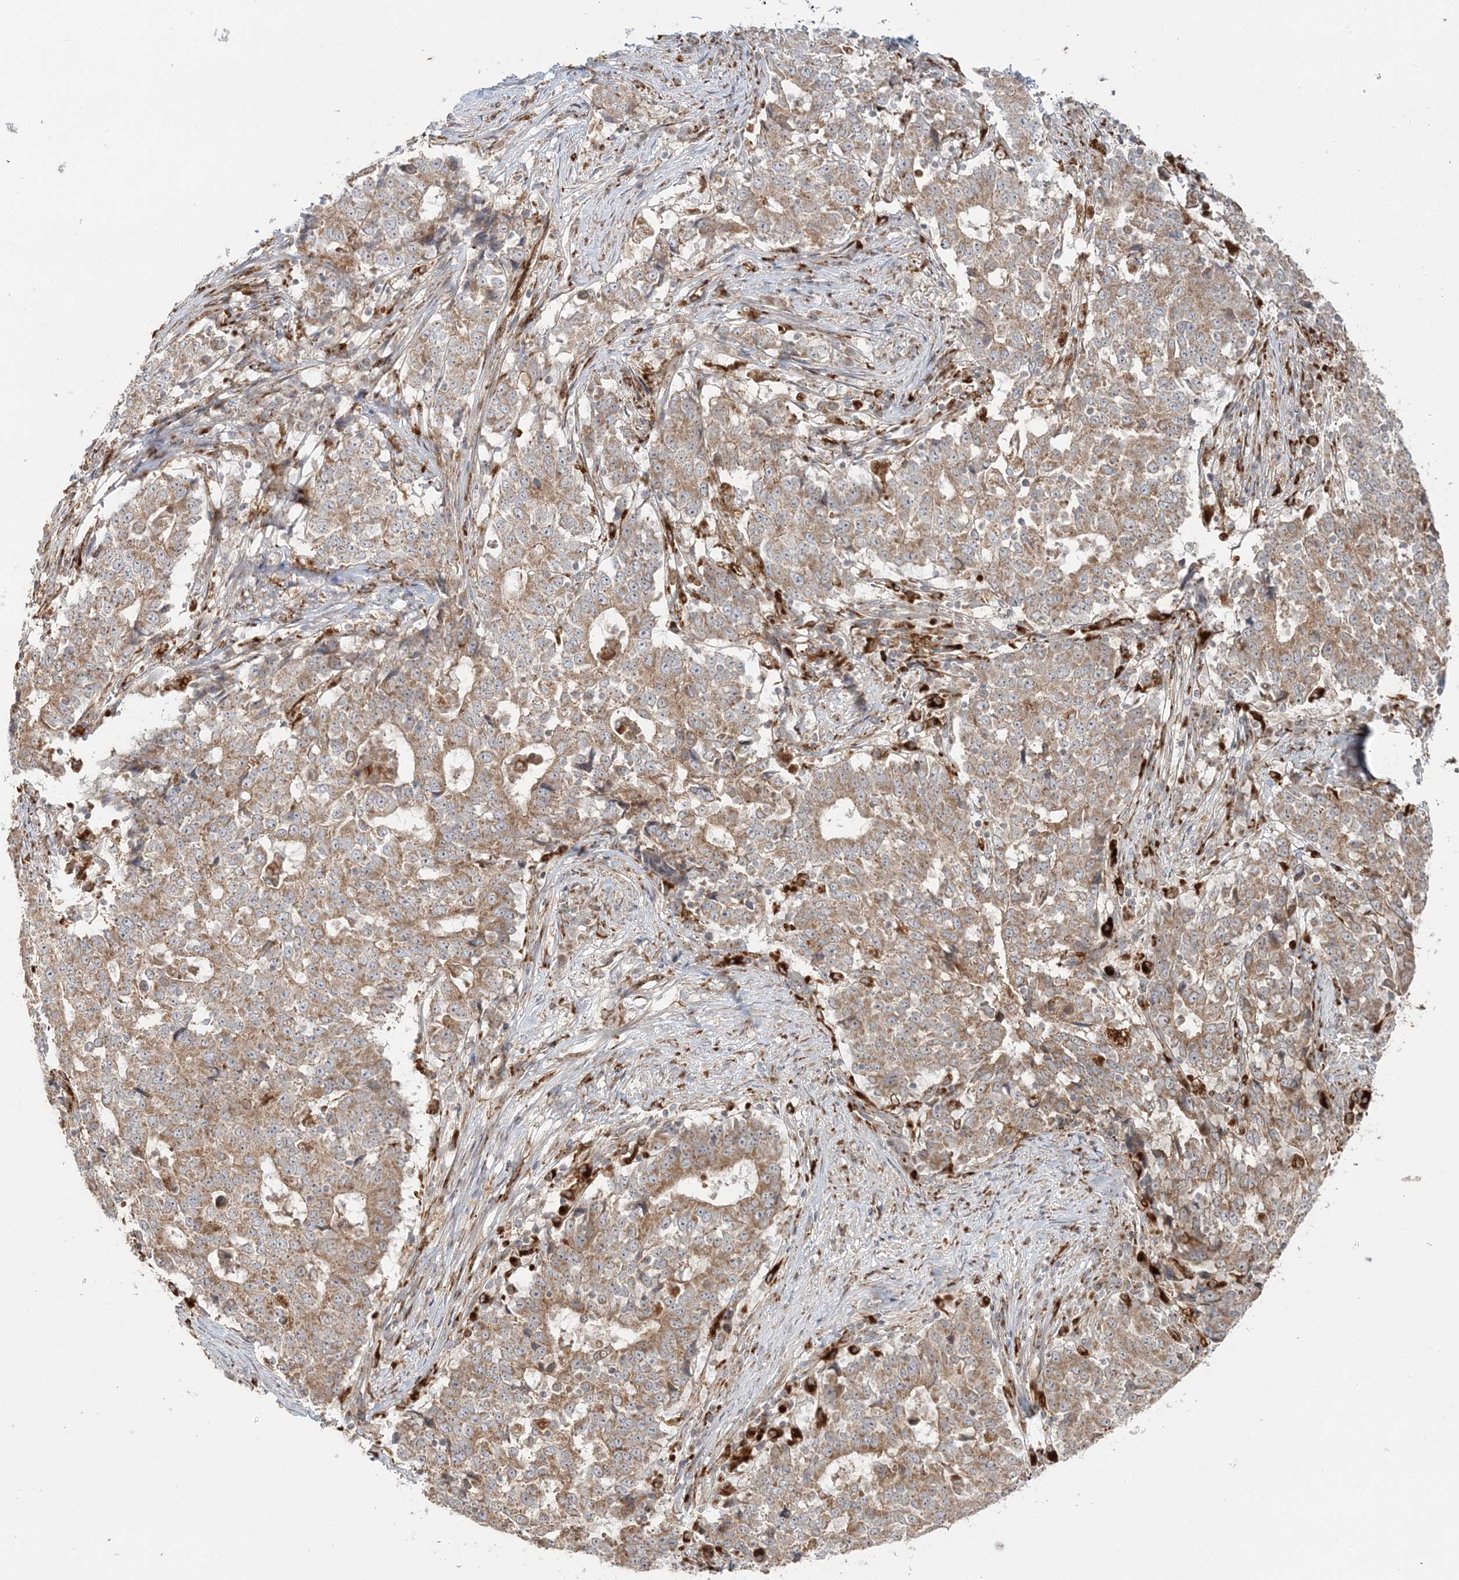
{"staining": {"intensity": "weak", "quantity": ">75%", "location": "cytoplasmic/membranous"}, "tissue": "stomach cancer", "cell_type": "Tumor cells", "image_type": "cancer", "snomed": [{"axis": "morphology", "description": "Adenocarcinoma, NOS"}, {"axis": "topography", "description": "Stomach"}], "caption": "Stomach cancer (adenocarcinoma) stained with DAB (3,3'-diaminobenzidine) immunohistochemistry displays low levels of weak cytoplasmic/membranous positivity in approximately >75% of tumor cells.", "gene": "ABCC3", "patient": {"sex": "male", "age": 59}}